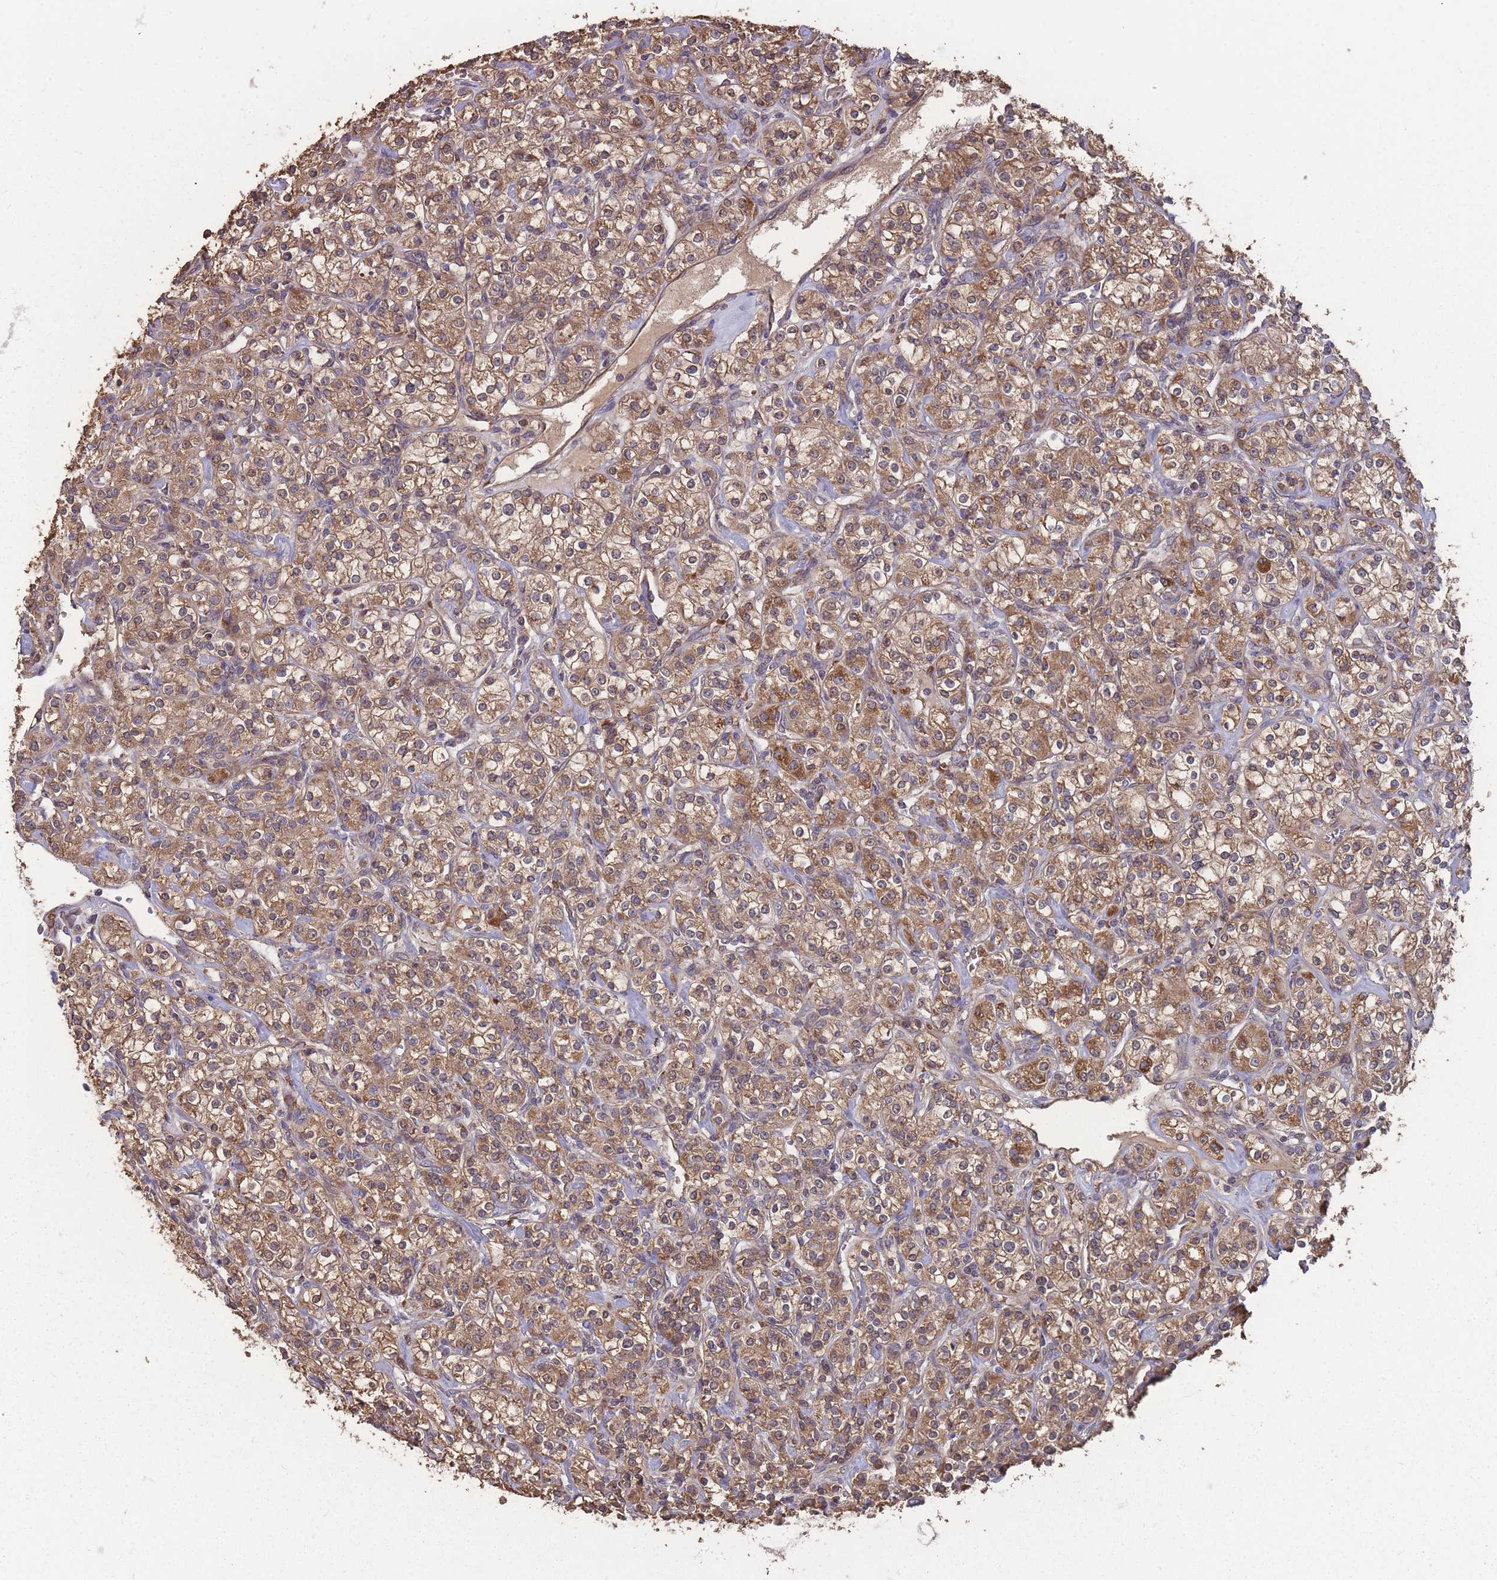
{"staining": {"intensity": "moderate", "quantity": ">75%", "location": "cytoplasmic/membranous"}, "tissue": "renal cancer", "cell_type": "Tumor cells", "image_type": "cancer", "snomed": [{"axis": "morphology", "description": "Adenocarcinoma, NOS"}, {"axis": "topography", "description": "Kidney"}], "caption": "A high-resolution histopathology image shows IHC staining of adenocarcinoma (renal), which displays moderate cytoplasmic/membranous staining in about >75% of tumor cells. The protein of interest is shown in brown color, while the nuclei are stained blue.", "gene": "SLC35B4", "patient": {"sex": "male", "age": 77}}